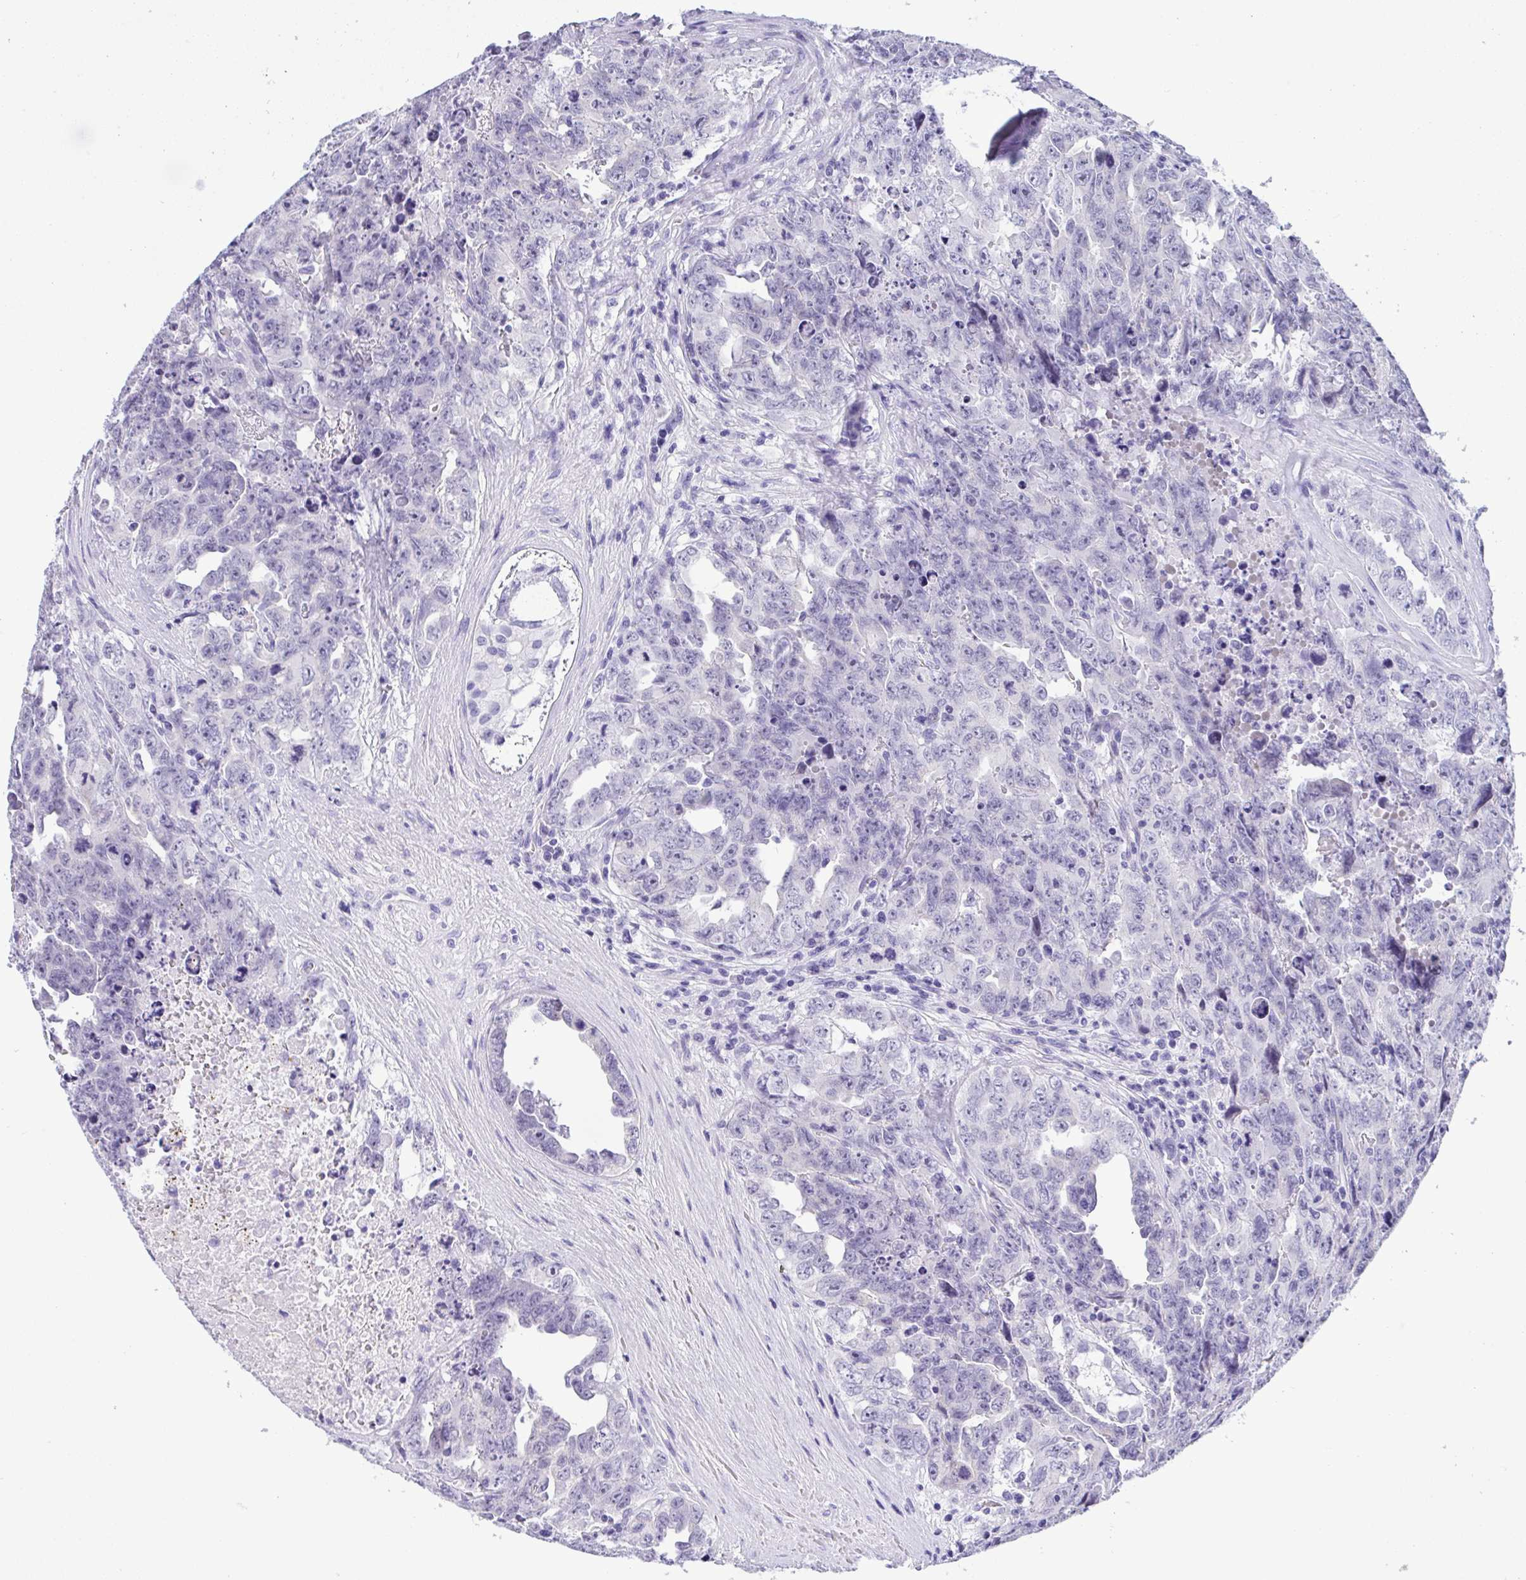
{"staining": {"intensity": "negative", "quantity": "none", "location": "none"}, "tissue": "testis cancer", "cell_type": "Tumor cells", "image_type": "cancer", "snomed": [{"axis": "morphology", "description": "Carcinoma, Embryonal, NOS"}, {"axis": "topography", "description": "Testis"}], "caption": "High magnification brightfield microscopy of testis cancer (embryonal carcinoma) stained with DAB (brown) and counterstained with hematoxylin (blue): tumor cells show no significant expression. (DAB (3,3'-diaminobenzidine) immunohistochemistry visualized using brightfield microscopy, high magnification).", "gene": "YBX2", "patient": {"sex": "male", "age": 24}}